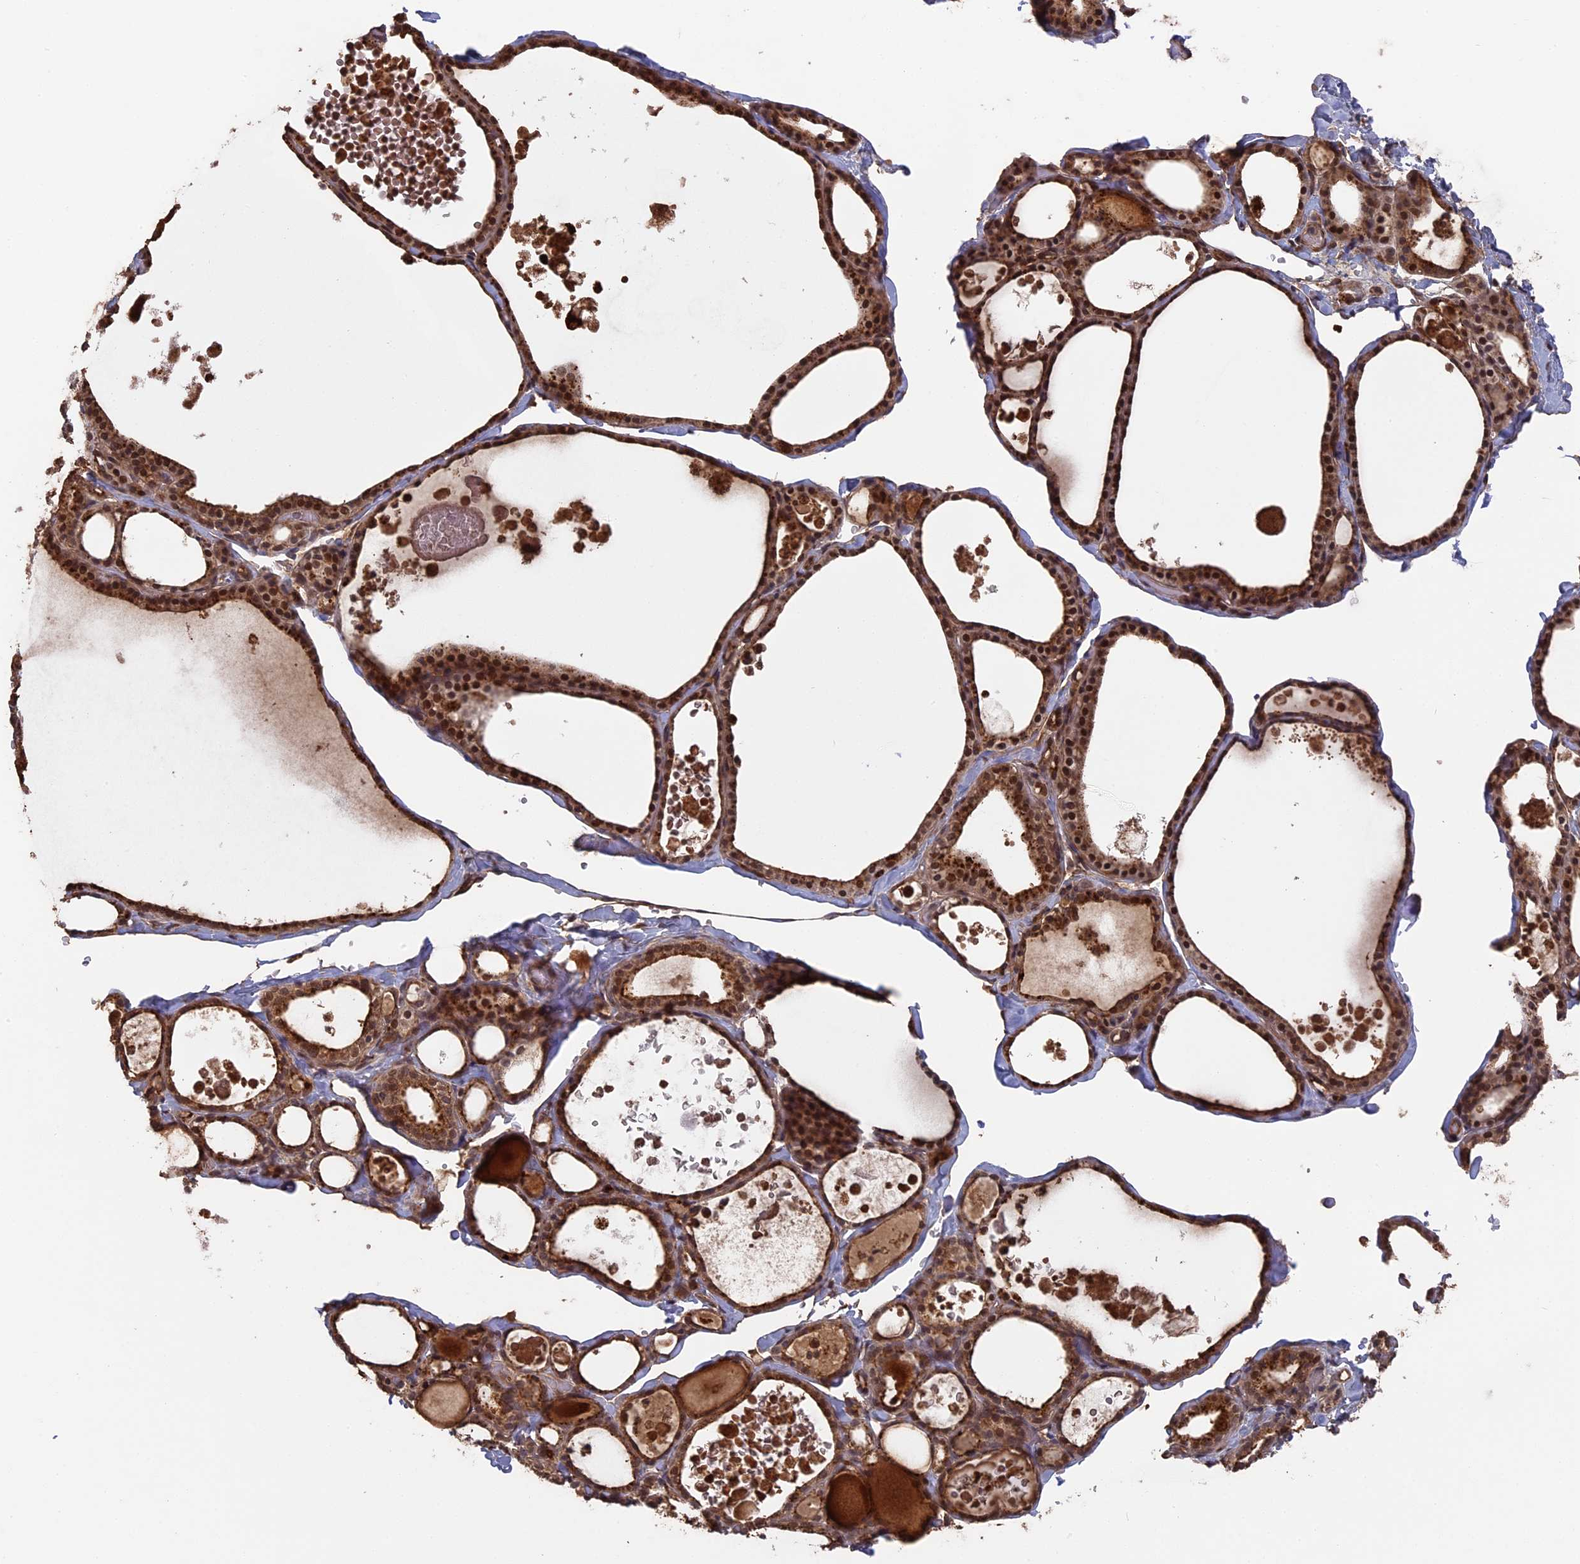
{"staining": {"intensity": "strong", "quantity": ">75%", "location": "cytoplasmic/membranous,nuclear"}, "tissue": "thyroid gland", "cell_type": "Glandular cells", "image_type": "normal", "snomed": [{"axis": "morphology", "description": "Normal tissue, NOS"}, {"axis": "topography", "description": "Thyroid gland"}], "caption": "Thyroid gland stained with immunohistochemistry reveals strong cytoplasmic/membranous,nuclear expression in about >75% of glandular cells.", "gene": "TELO2", "patient": {"sex": "male", "age": 56}}